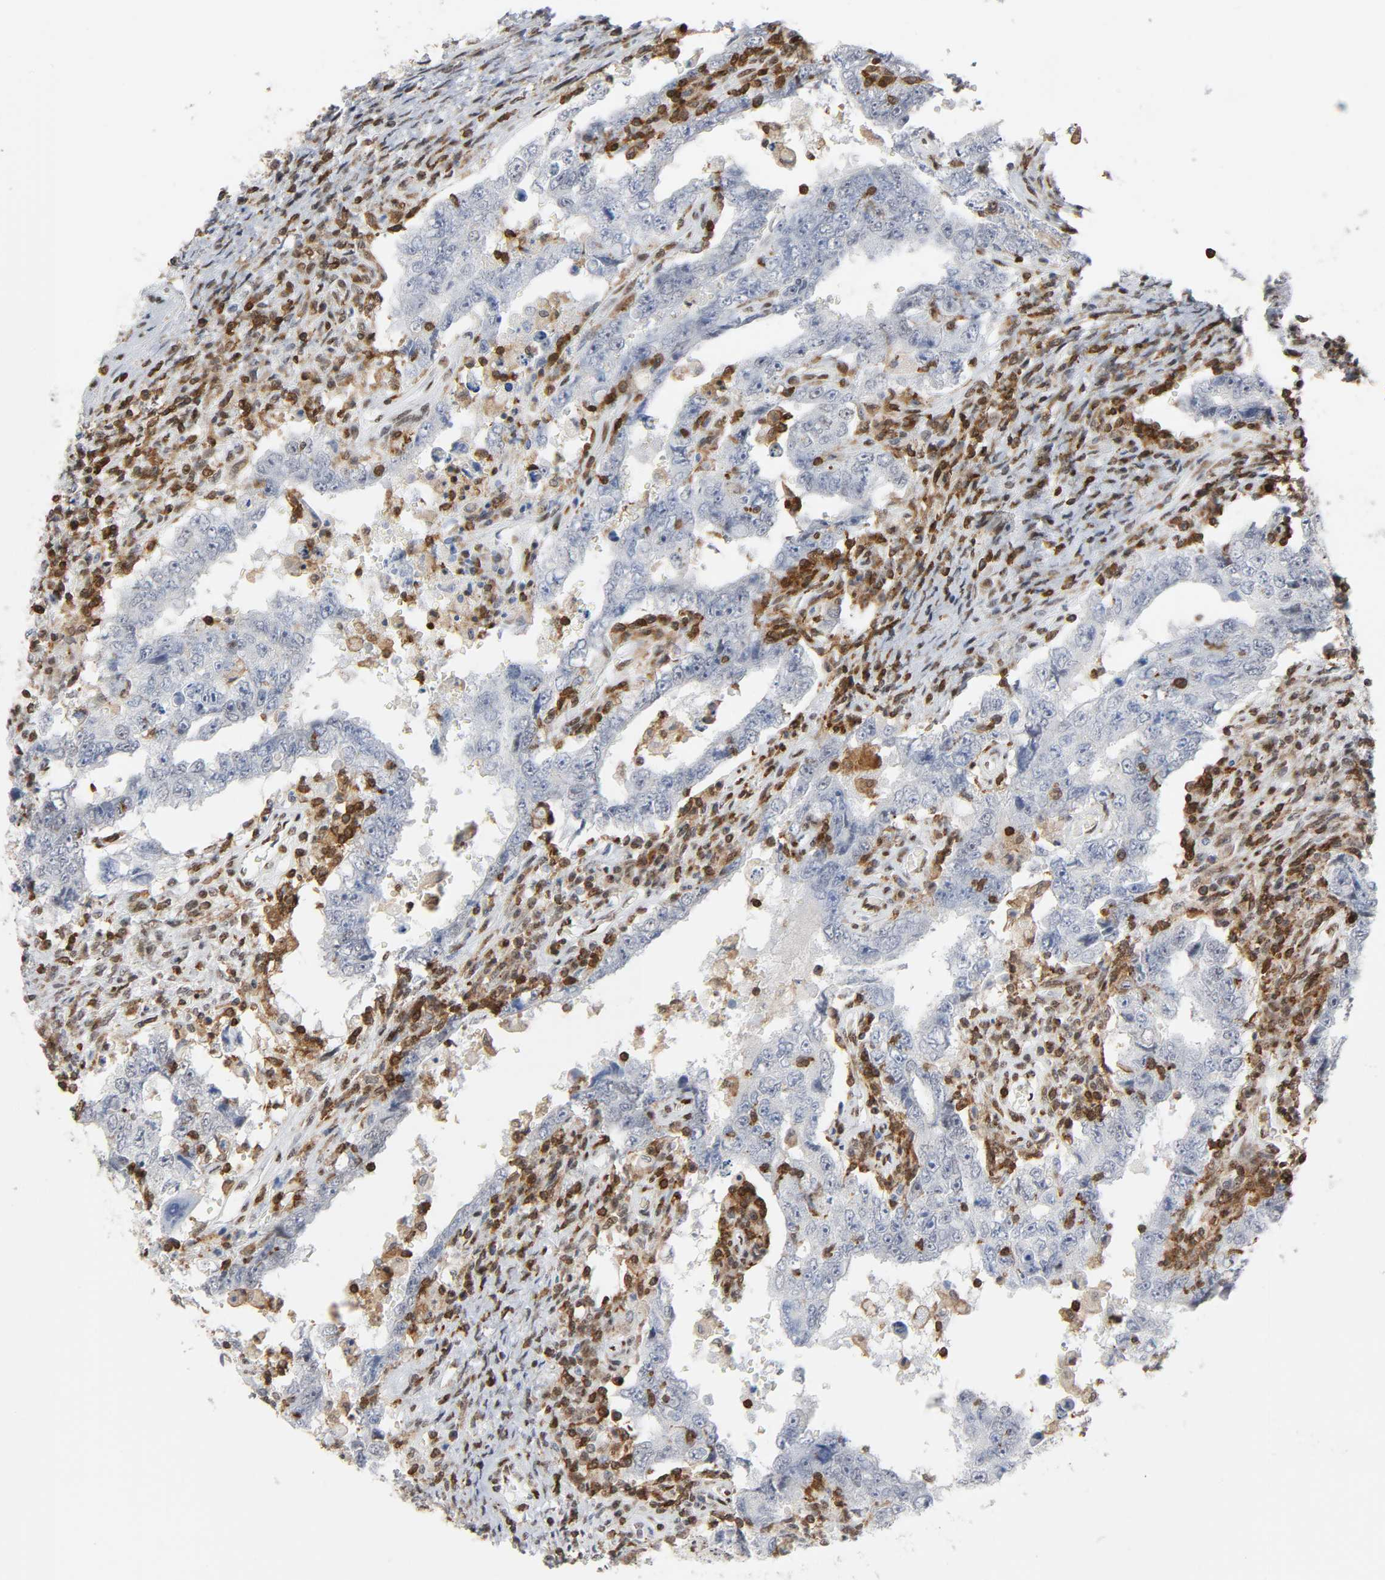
{"staining": {"intensity": "moderate", "quantity": "<25%", "location": "nuclear"}, "tissue": "testis cancer", "cell_type": "Tumor cells", "image_type": "cancer", "snomed": [{"axis": "morphology", "description": "Carcinoma, Embryonal, NOS"}, {"axis": "topography", "description": "Testis"}], "caption": "Immunohistochemistry (DAB) staining of human testis cancer (embryonal carcinoma) demonstrates moderate nuclear protein positivity in approximately <25% of tumor cells. Nuclei are stained in blue.", "gene": "WAS", "patient": {"sex": "male", "age": 26}}